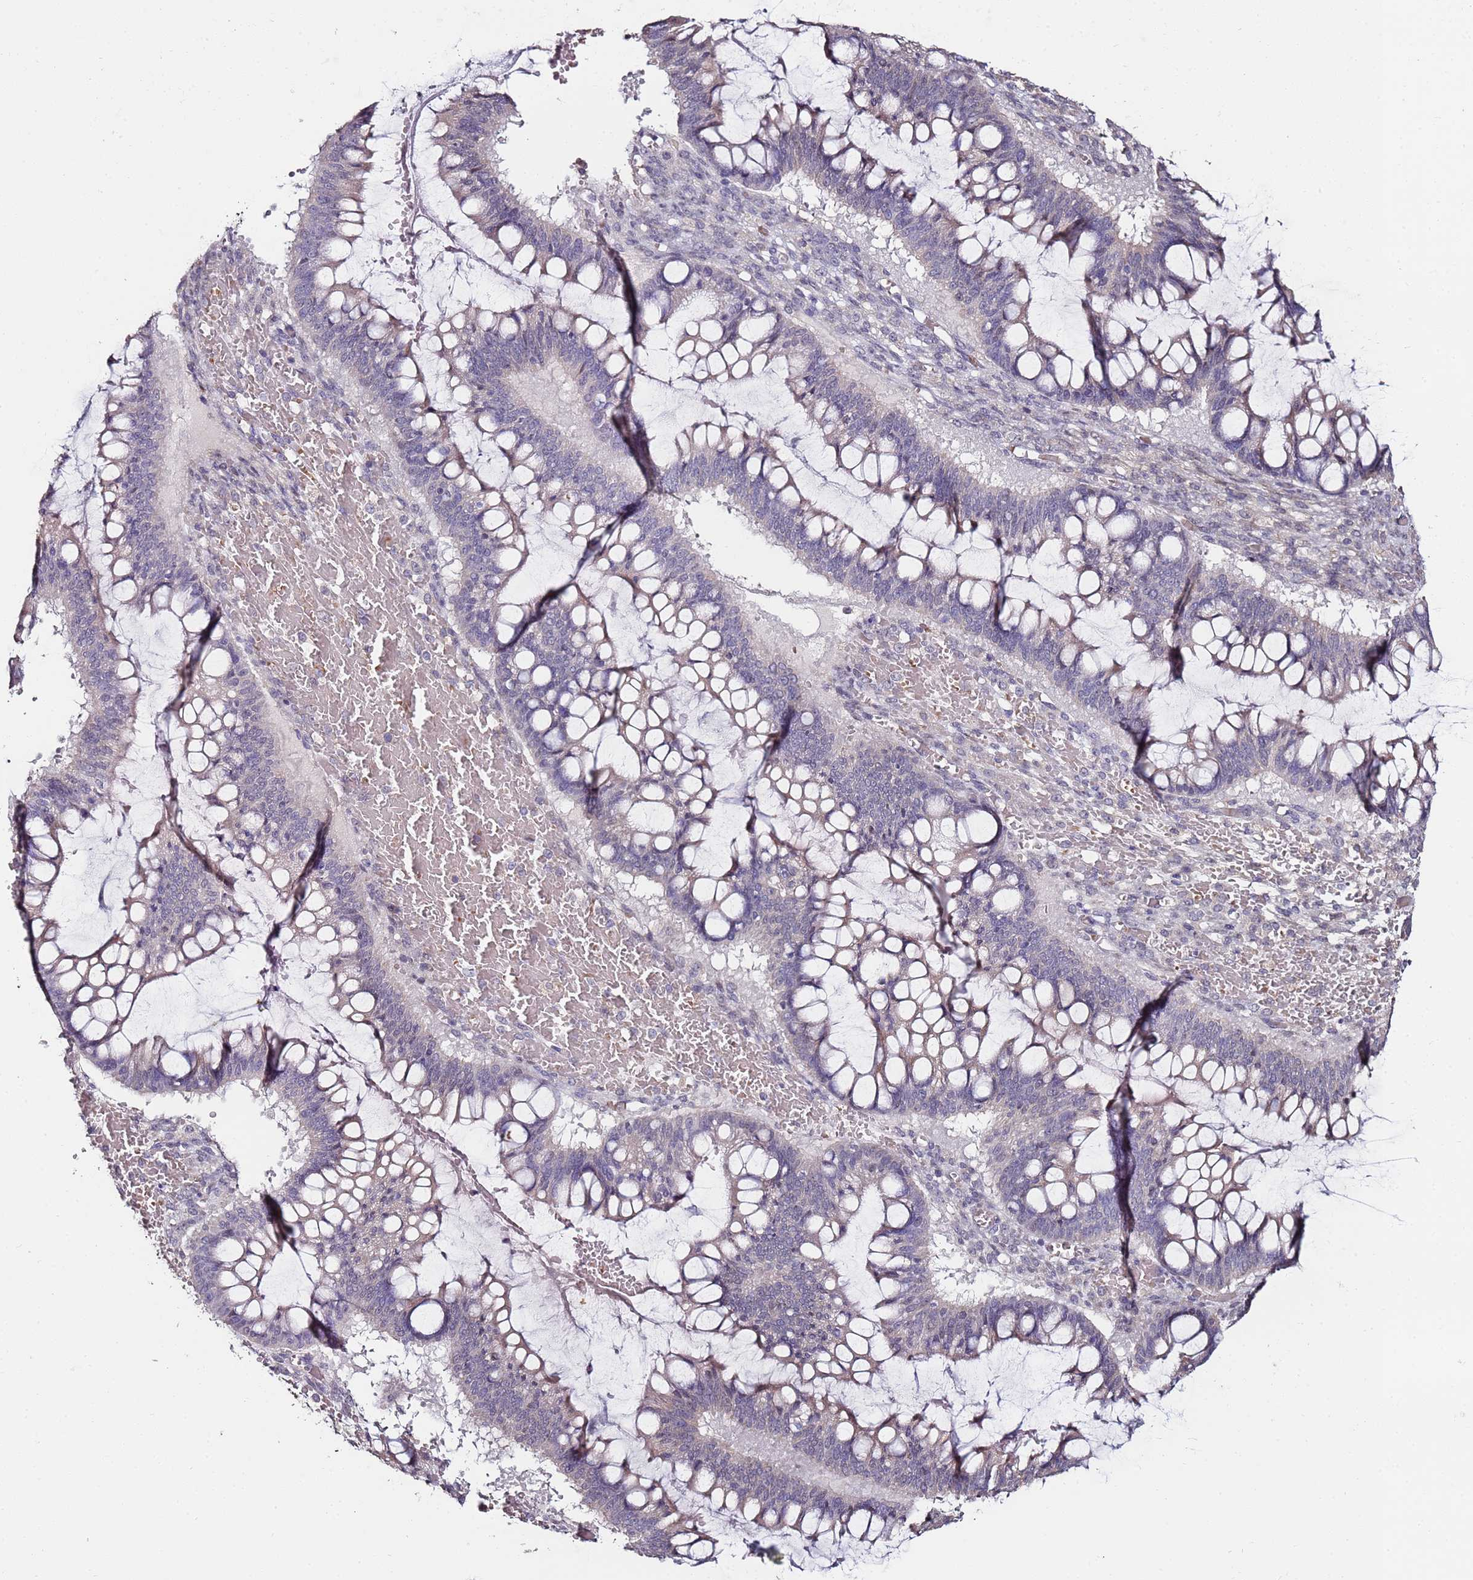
{"staining": {"intensity": "negative", "quantity": "none", "location": "none"}, "tissue": "ovarian cancer", "cell_type": "Tumor cells", "image_type": "cancer", "snomed": [{"axis": "morphology", "description": "Cystadenocarcinoma, mucinous, NOS"}, {"axis": "topography", "description": "Ovary"}], "caption": "This is an IHC photomicrograph of human ovarian cancer. There is no expression in tumor cells.", "gene": "C3orf80", "patient": {"sex": "female", "age": 73}}